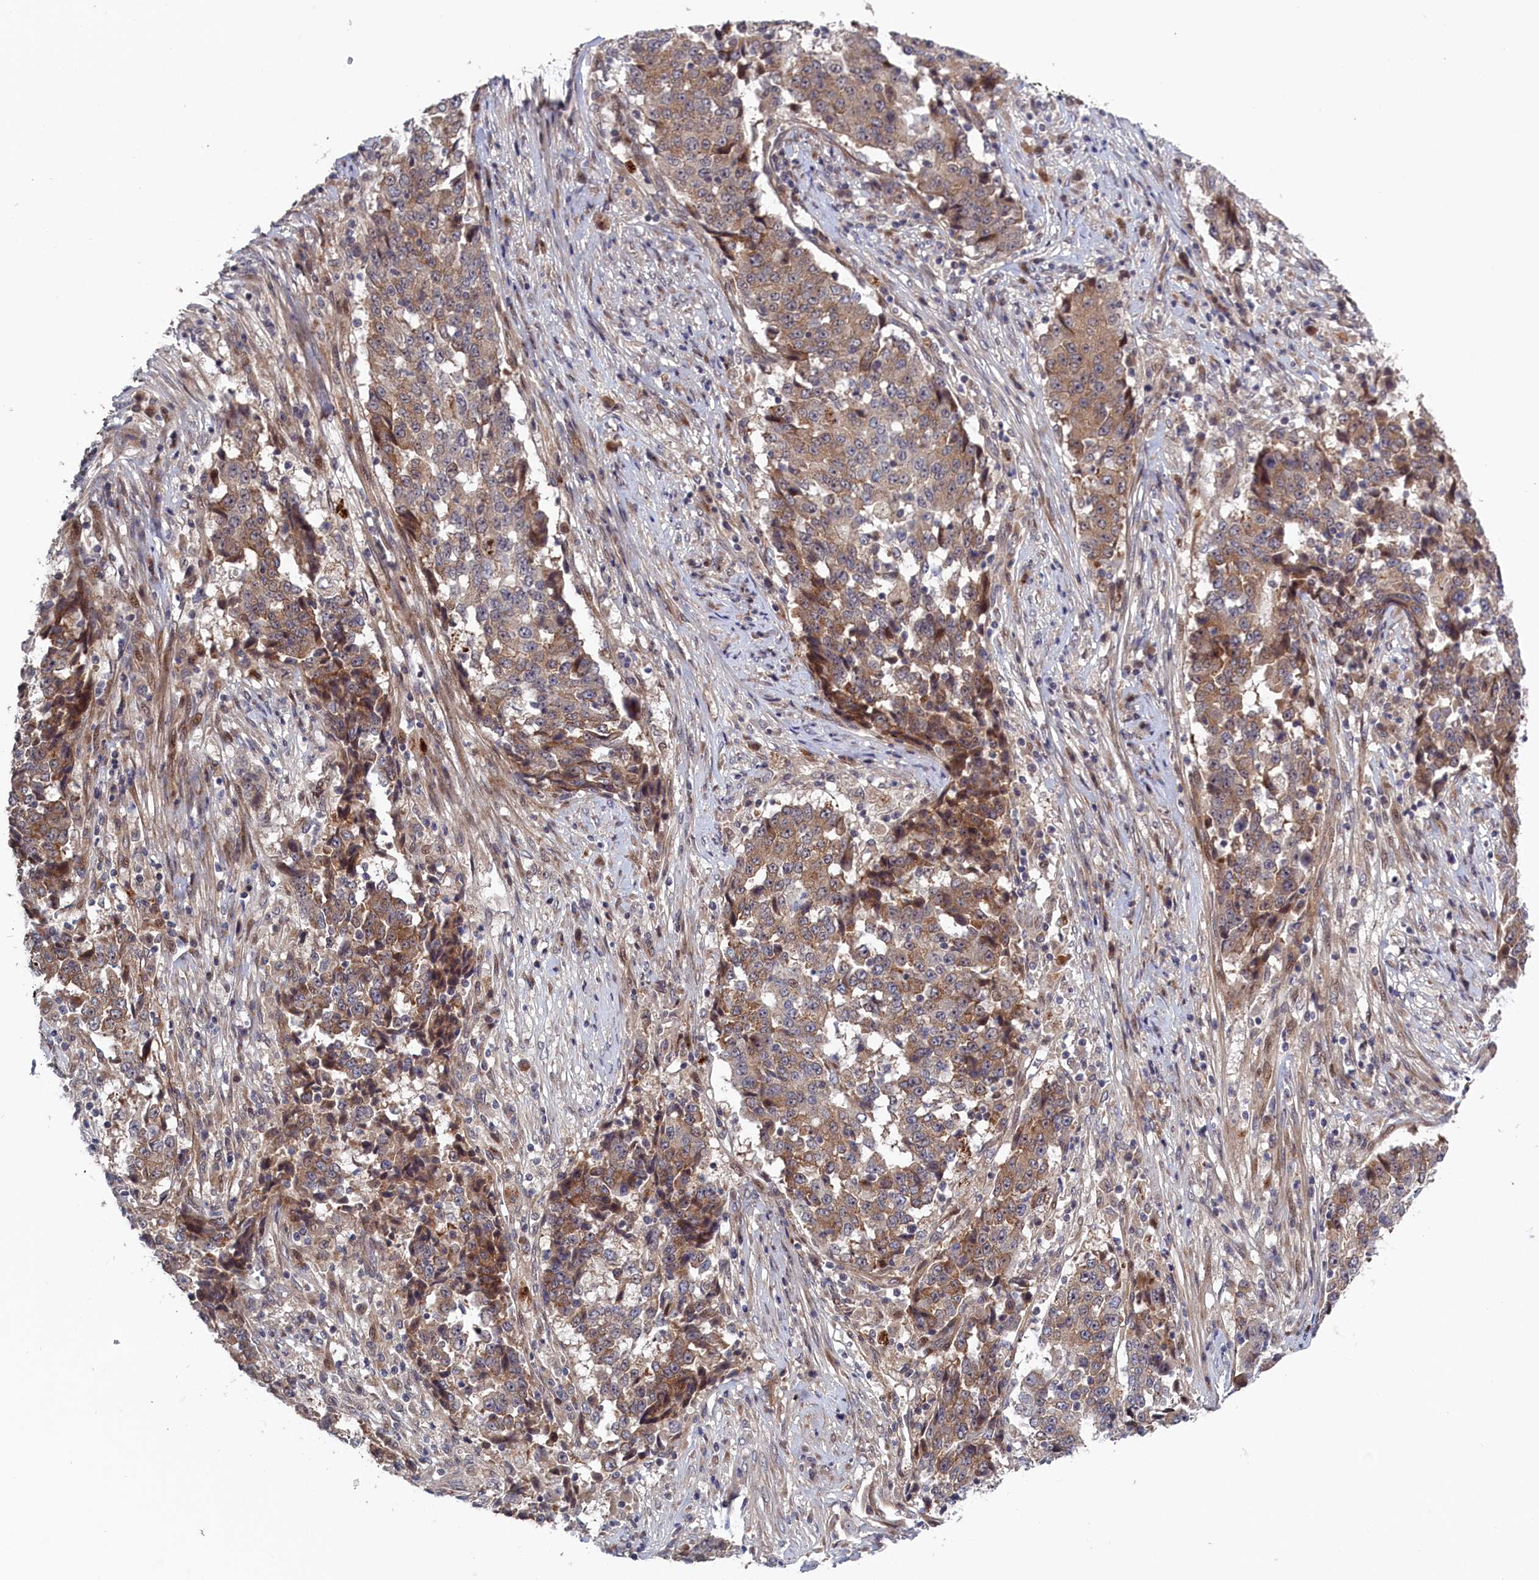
{"staining": {"intensity": "weak", "quantity": ">75%", "location": "cytoplasmic/membranous"}, "tissue": "stomach cancer", "cell_type": "Tumor cells", "image_type": "cancer", "snomed": [{"axis": "morphology", "description": "Adenocarcinoma, NOS"}, {"axis": "topography", "description": "Stomach"}], "caption": "Approximately >75% of tumor cells in human adenocarcinoma (stomach) demonstrate weak cytoplasmic/membranous protein positivity as visualized by brown immunohistochemical staining.", "gene": "LSG1", "patient": {"sex": "male", "age": 59}}